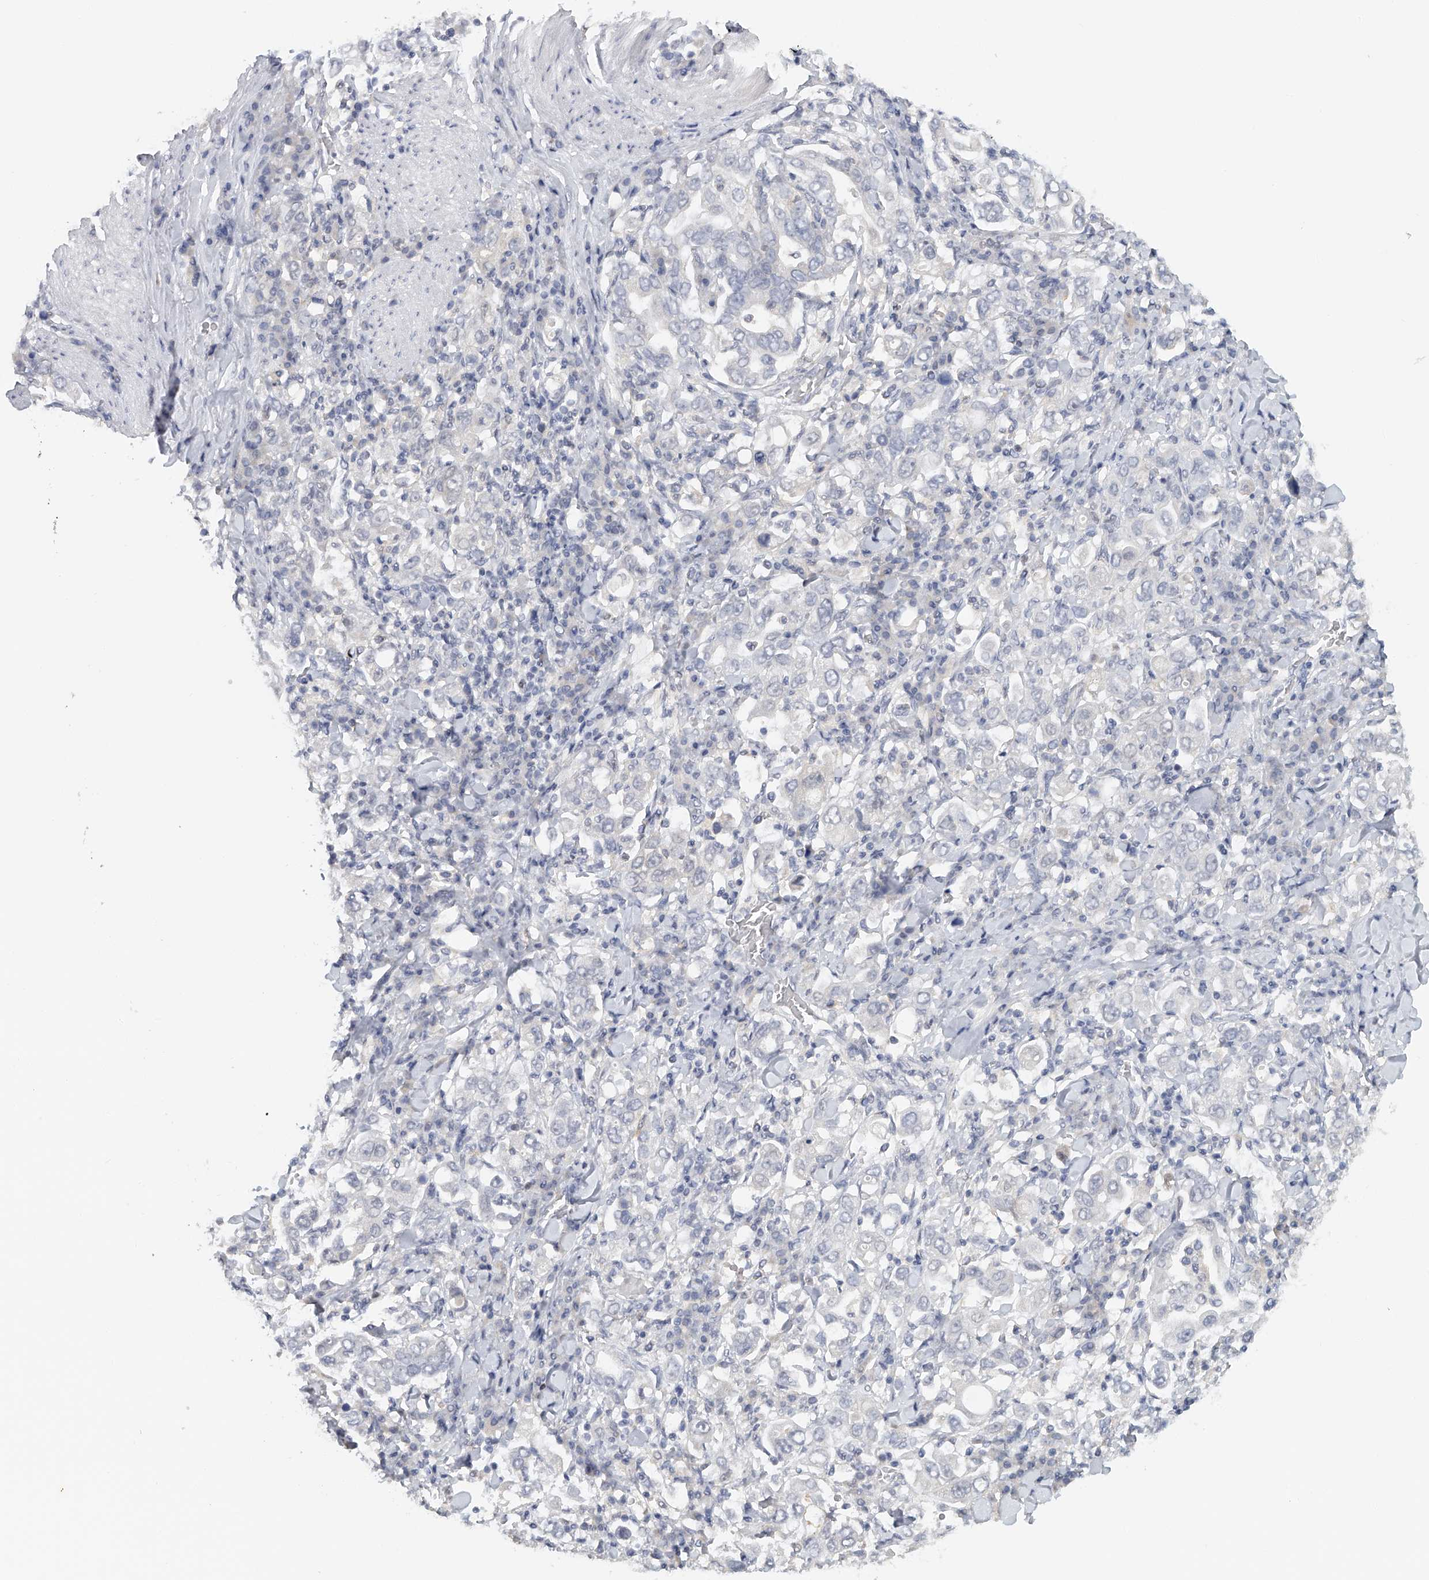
{"staining": {"intensity": "negative", "quantity": "none", "location": "none"}, "tissue": "stomach cancer", "cell_type": "Tumor cells", "image_type": "cancer", "snomed": [{"axis": "morphology", "description": "Adenocarcinoma, NOS"}, {"axis": "topography", "description": "Stomach, upper"}], "caption": "Photomicrograph shows no protein positivity in tumor cells of stomach cancer (adenocarcinoma) tissue.", "gene": "DDX43", "patient": {"sex": "male", "age": 62}}